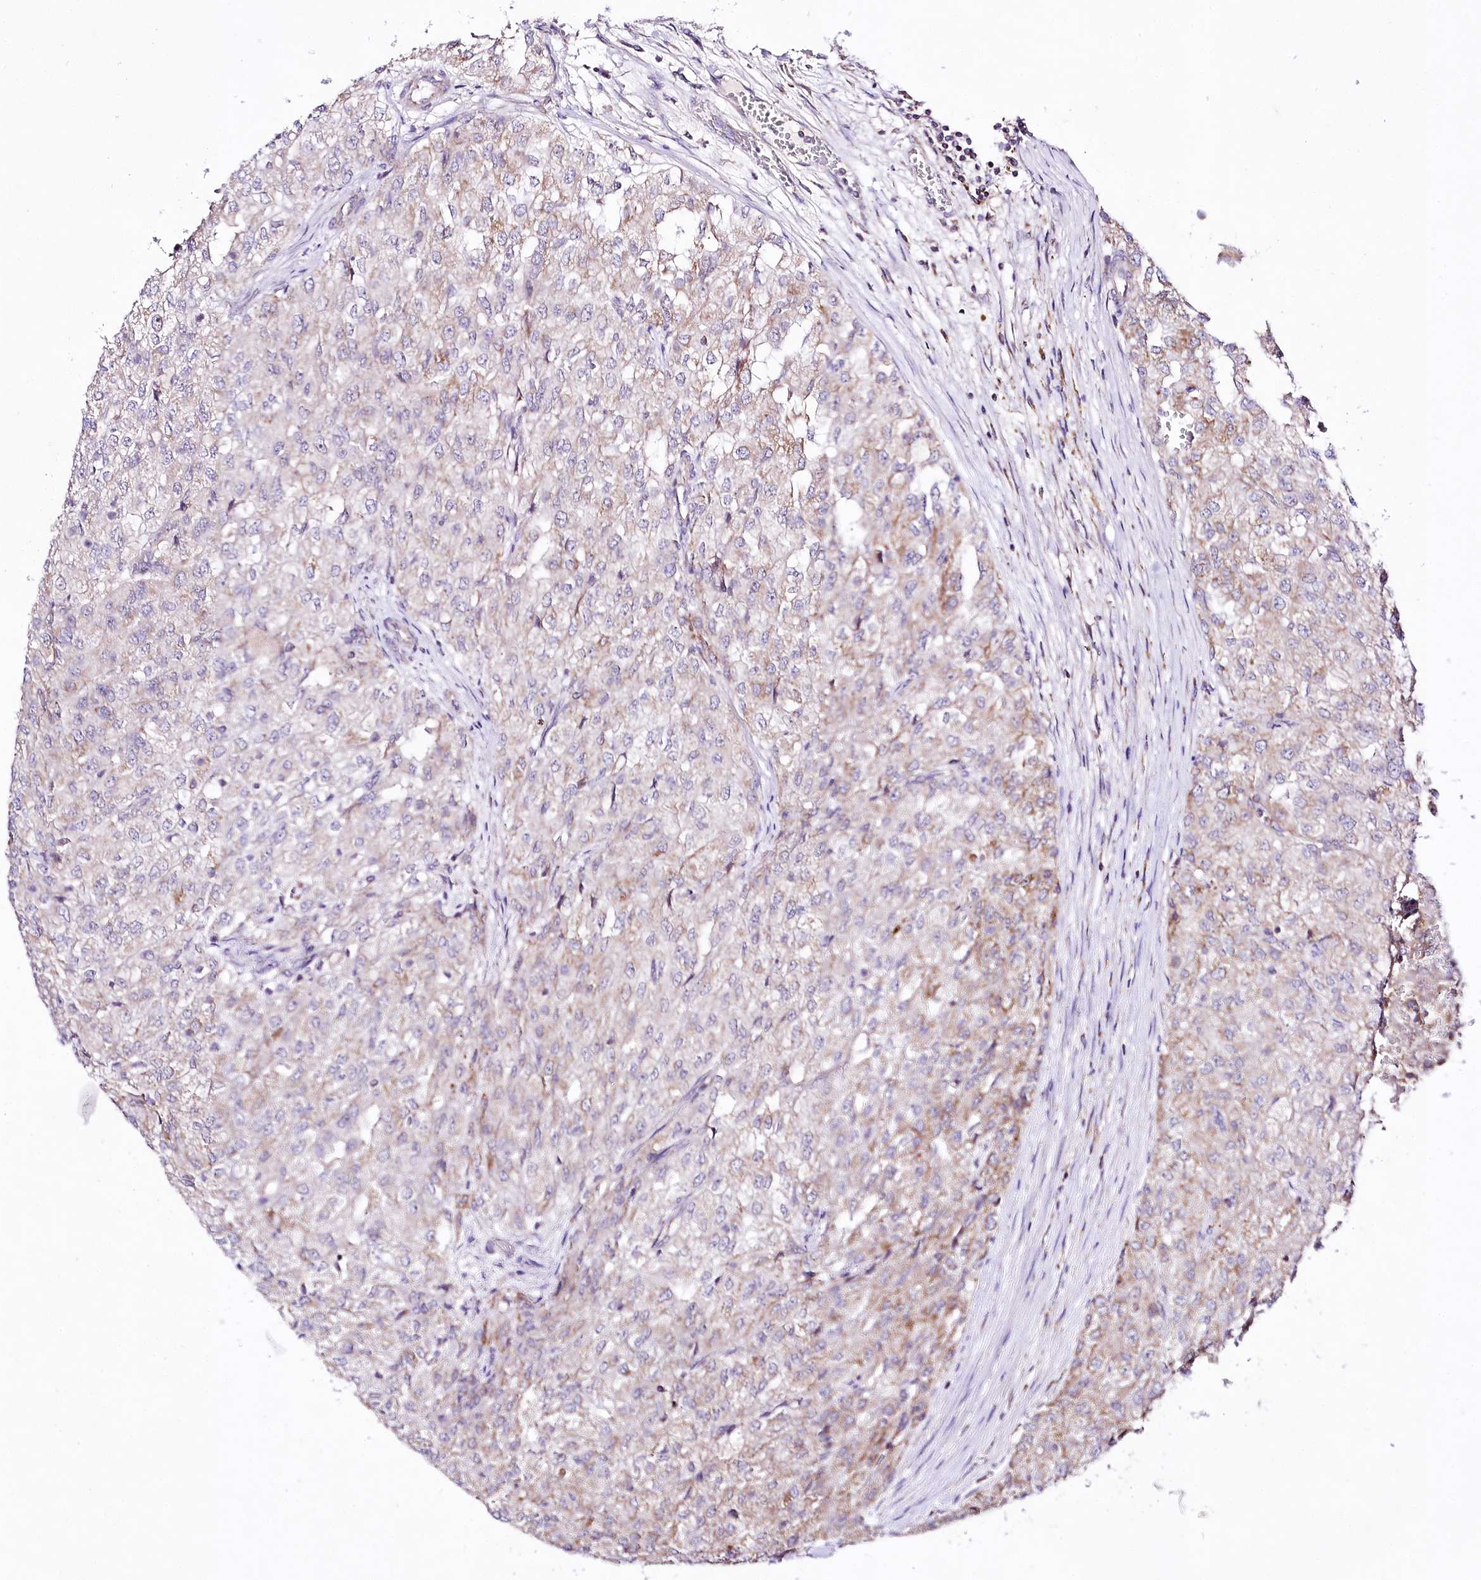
{"staining": {"intensity": "weak", "quantity": "<25%", "location": "cytoplasmic/membranous"}, "tissue": "renal cancer", "cell_type": "Tumor cells", "image_type": "cancer", "snomed": [{"axis": "morphology", "description": "Adenocarcinoma, NOS"}, {"axis": "topography", "description": "Kidney"}], "caption": "The micrograph displays no significant expression in tumor cells of renal adenocarcinoma.", "gene": "ATE1", "patient": {"sex": "female", "age": 54}}